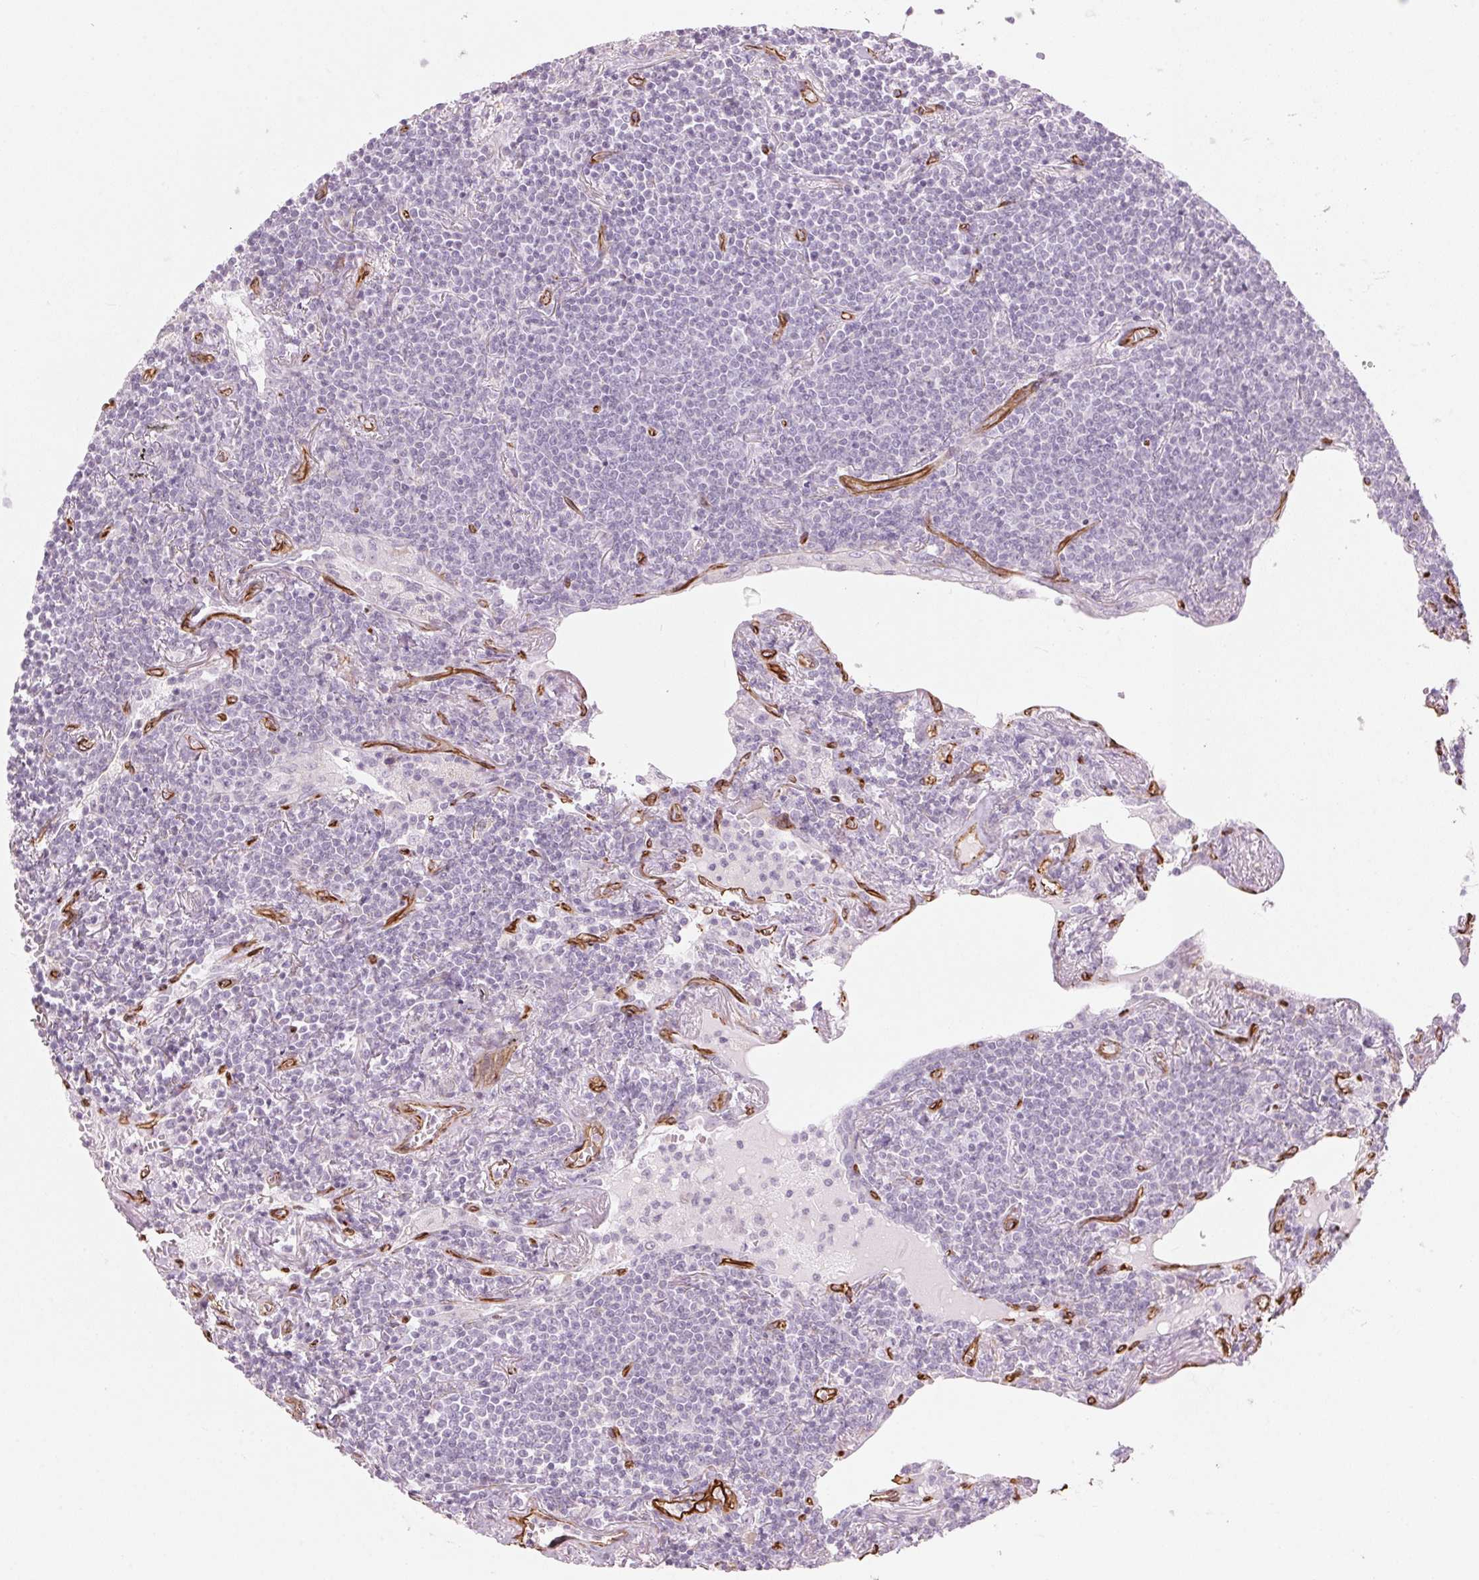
{"staining": {"intensity": "negative", "quantity": "none", "location": "none"}, "tissue": "lymphoma", "cell_type": "Tumor cells", "image_type": "cancer", "snomed": [{"axis": "morphology", "description": "Malignant lymphoma, non-Hodgkin's type, Low grade"}, {"axis": "topography", "description": "Lung"}], "caption": "Immunohistochemical staining of human malignant lymphoma, non-Hodgkin's type (low-grade) shows no significant staining in tumor cells. (Stains: DAB (3,3'-diaminobenzidine) immunohistochemistry (IHC) with hematoxylin counter stain, Microscopy: brightfield microscopy at high magnification).", "gene": "CLPS", "patient": {"sex": "female", "age": 71}}